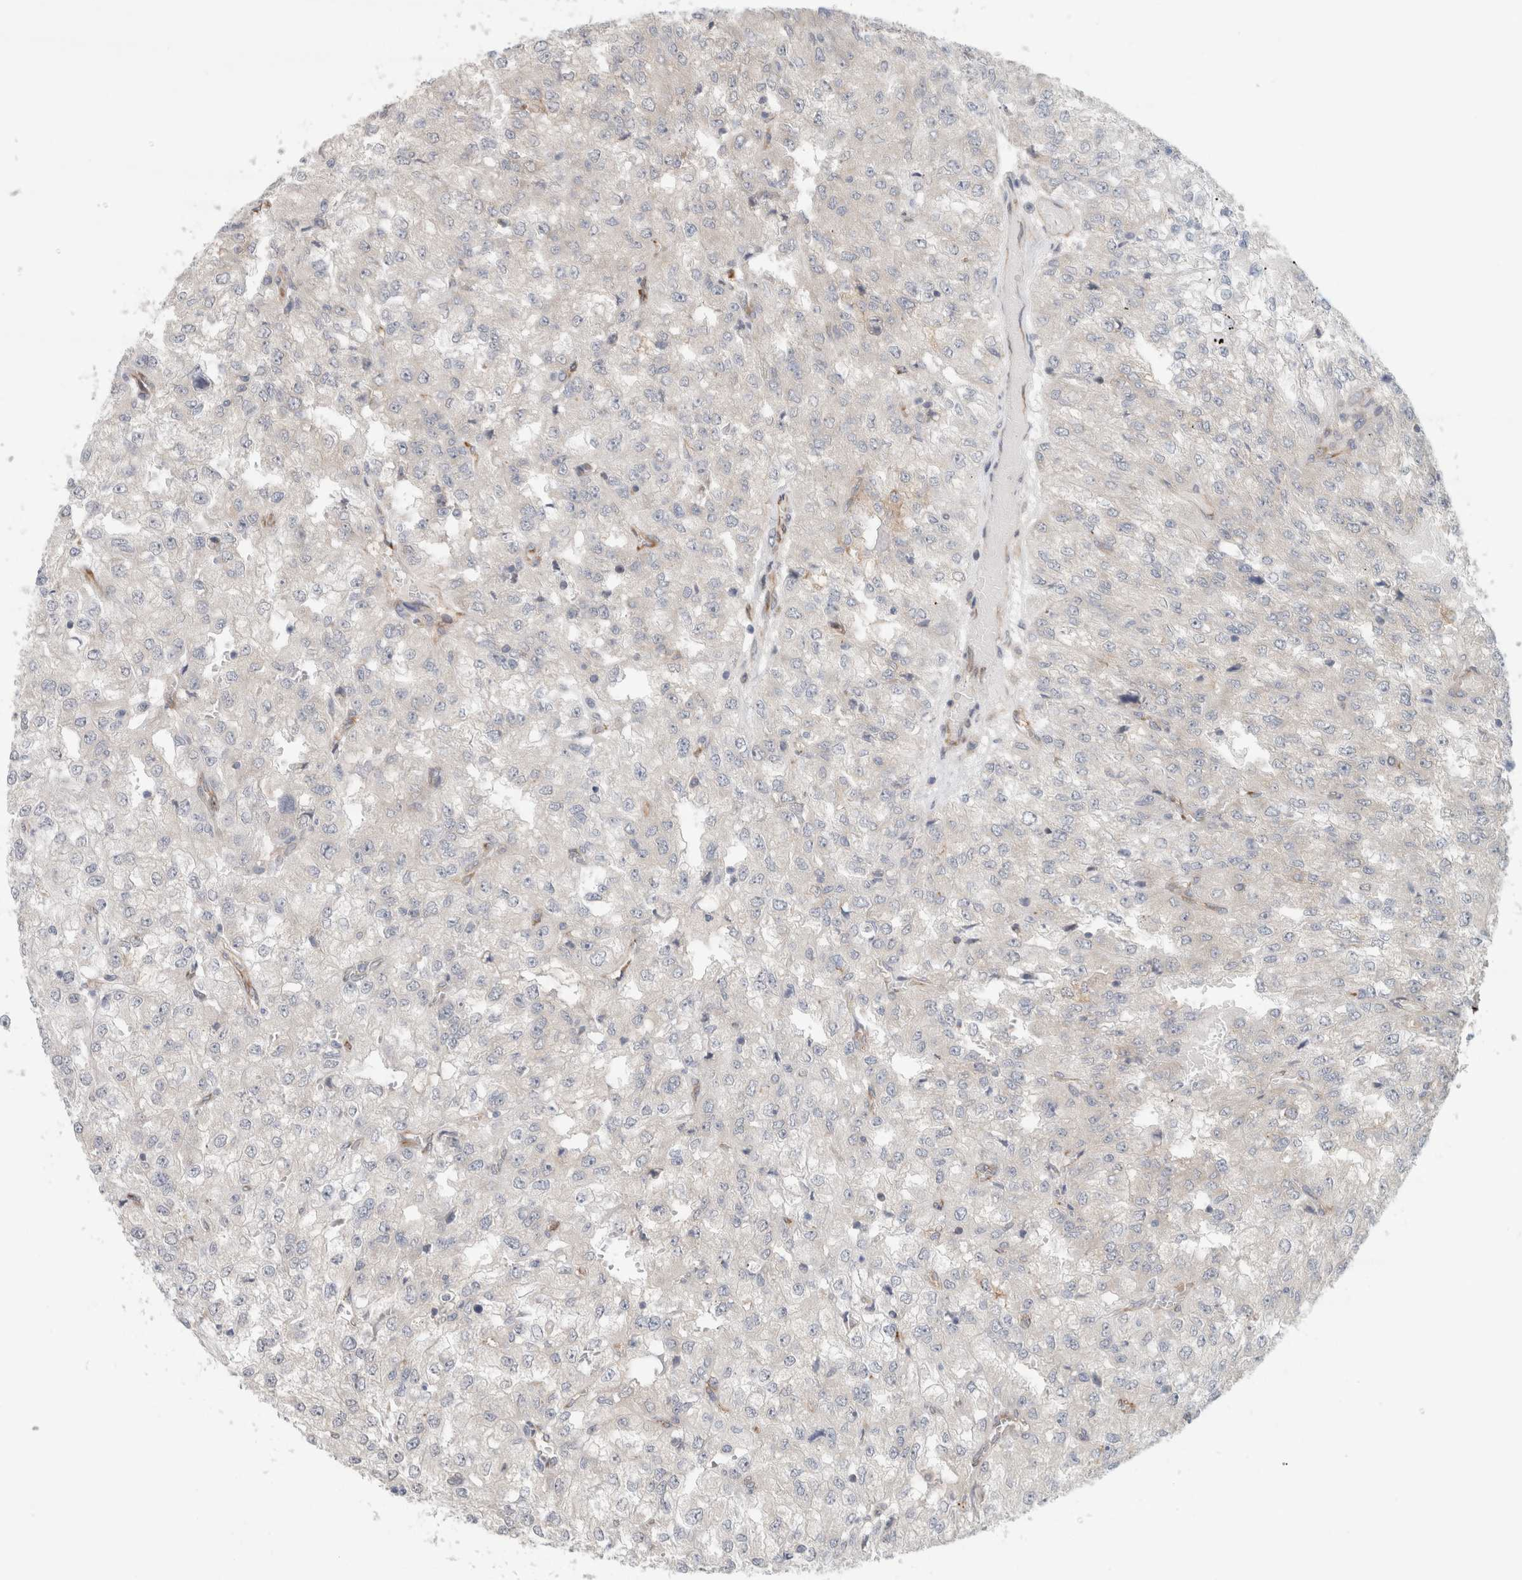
{"staining": {"intensity": "negative", "quantity": "none", "location": "none"}, "tissue": "renal cancer", "cell_type": "Tumor cells", "image_type": "cancer", "snomed": [{"axis": "morphology", "description": "Adenocarcinoma, NOS"}, {"axis": "topography", "description": "Kidney"}], "caption": "This is an immunohistochemistry histopathology image of renal cancer. There is no expression in tumor cells.", "gene": "EIF4G3", "patient": {"sex": "female", "age": 54}}